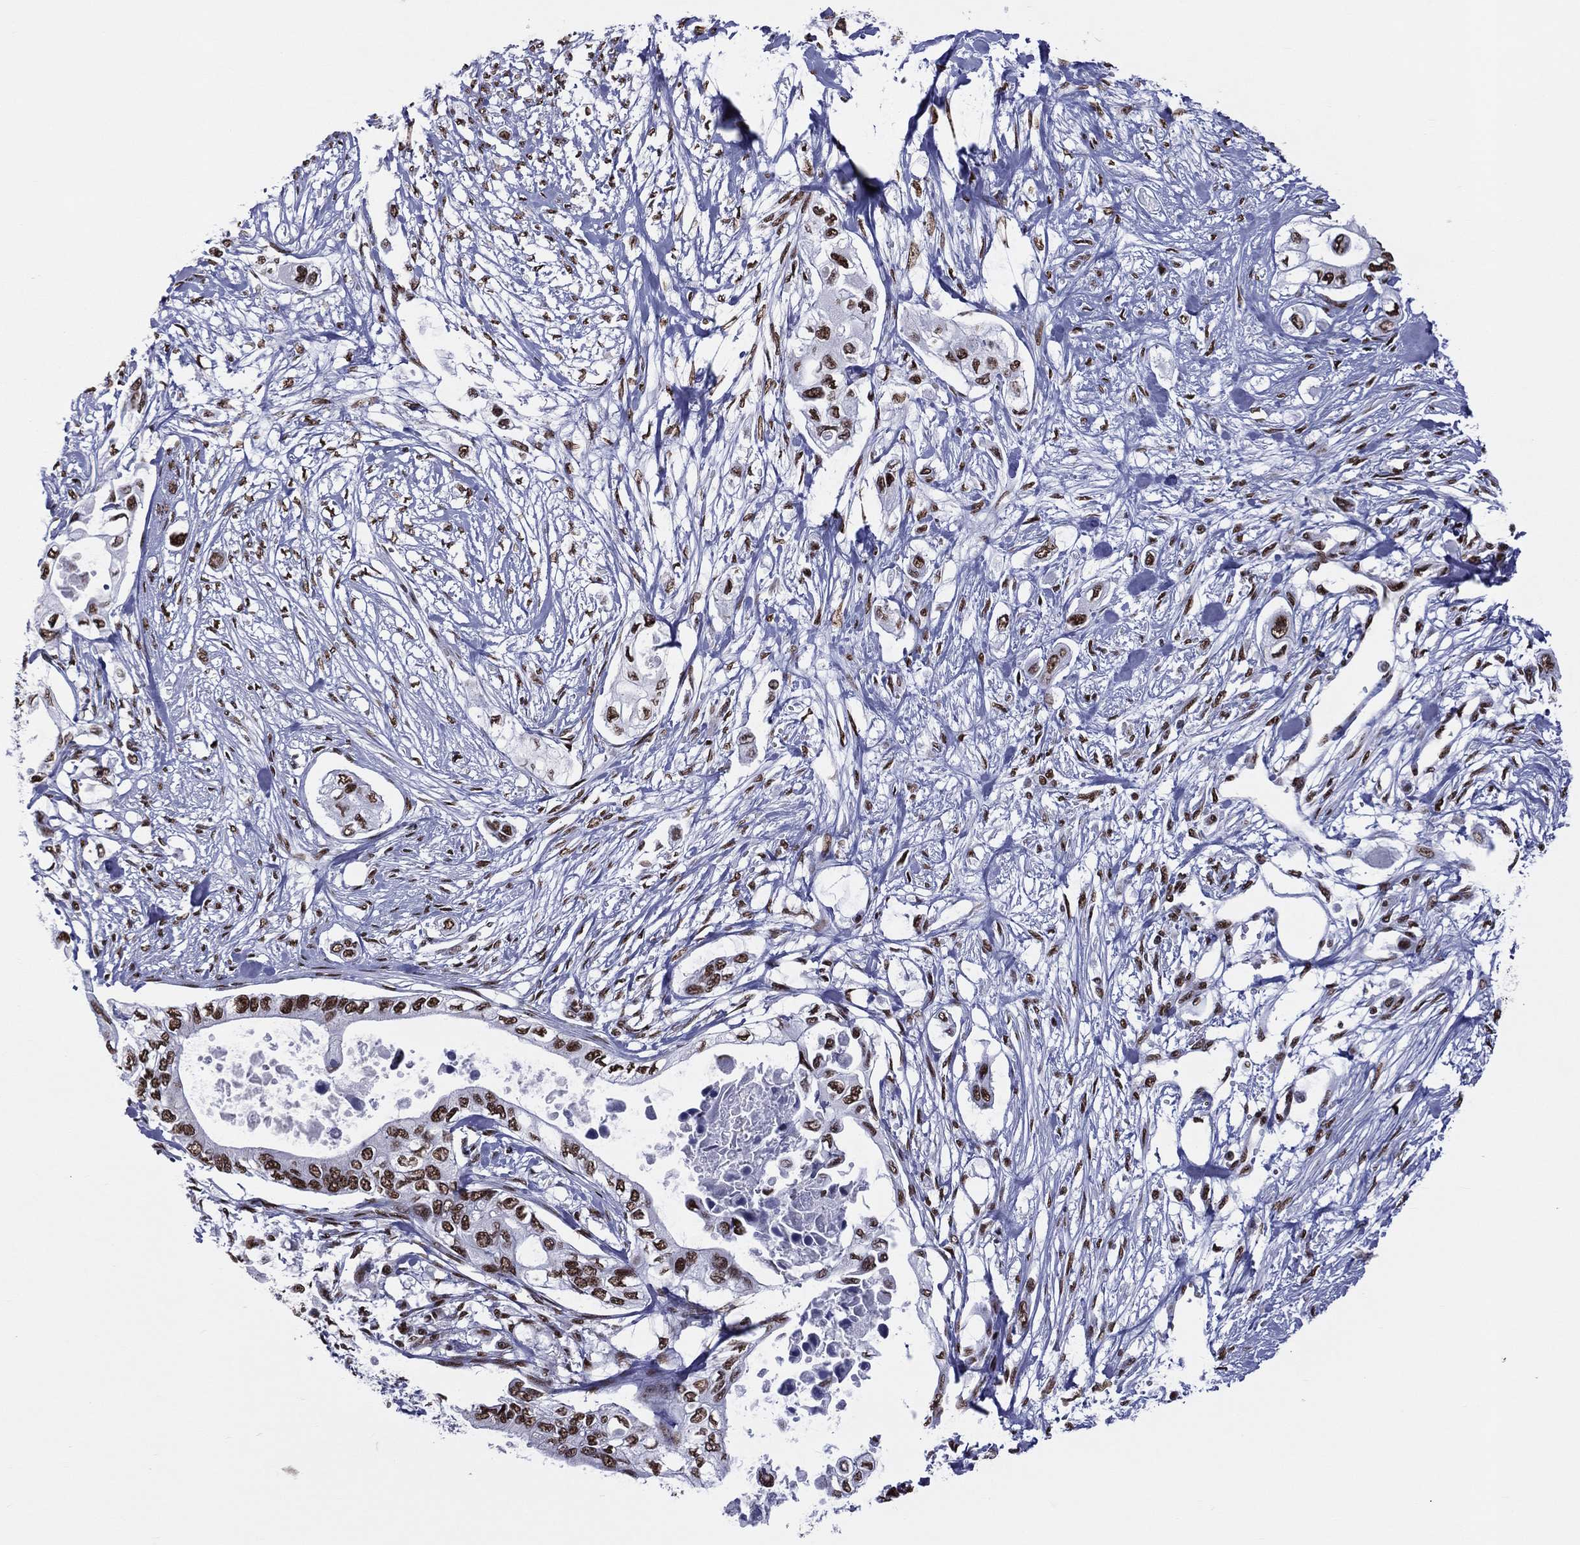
{"staining": {"intensity": "strong", "quantity": ">75%", "location": "nuclear"}, "tissue": "pancreatic cancer", "cell_type": "Tumor cells", "image_type": "cancer", "snomed": [{"axis": "morphology", "description": "Adenocarcinoma, NOS"}, {"axis": "topography", "description": "Pancreas"}], "caption": "DAB immunohistochemical staining of adenocarcinoma (pancreatic) shows strong nuclear protein expression in about >75% of tumor cells.", "gene": "ZNF7", "patient": {"sex": "female", "age": 63}}